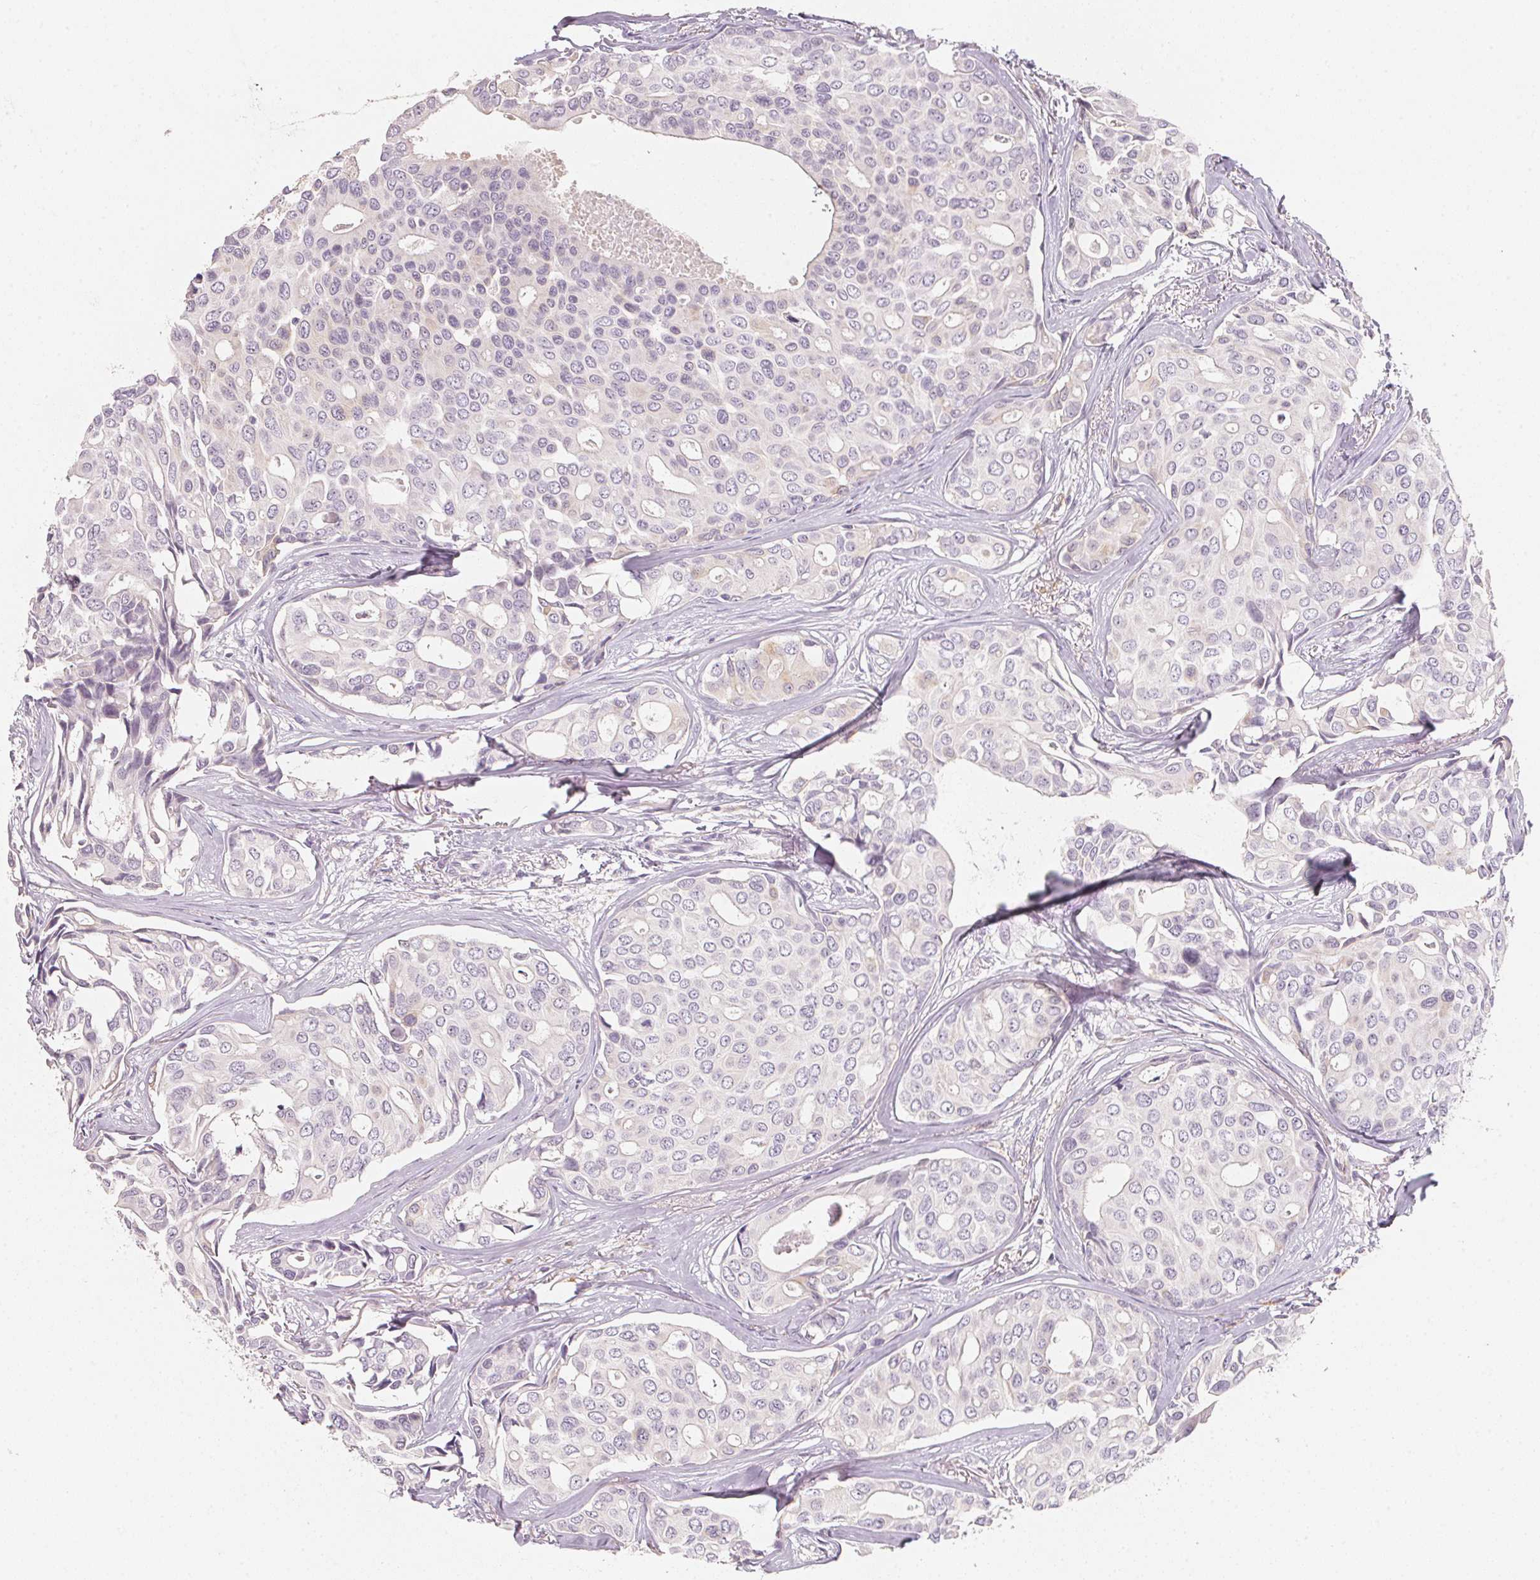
{"staining": {"intensity": "negative", "quantity": "none", "location": "none"}, "tissue": "breast cancer", "cell_type": "Tumor cells", "image_type": "cancer", "snomed": [{"axis": "morphology", "description": "Duct carcinoma"}, {"axis": "topography", "description": "Breast"}], "caption": "High power microscopy photomicrograph of an immunohistochemistry (IHC) histopathology image of infiltrating ductal carcinoma (breast), revealing no significant staining in tumor cells.", "gene": "TREH", "patient": {"sex": "female", "age": 54}}